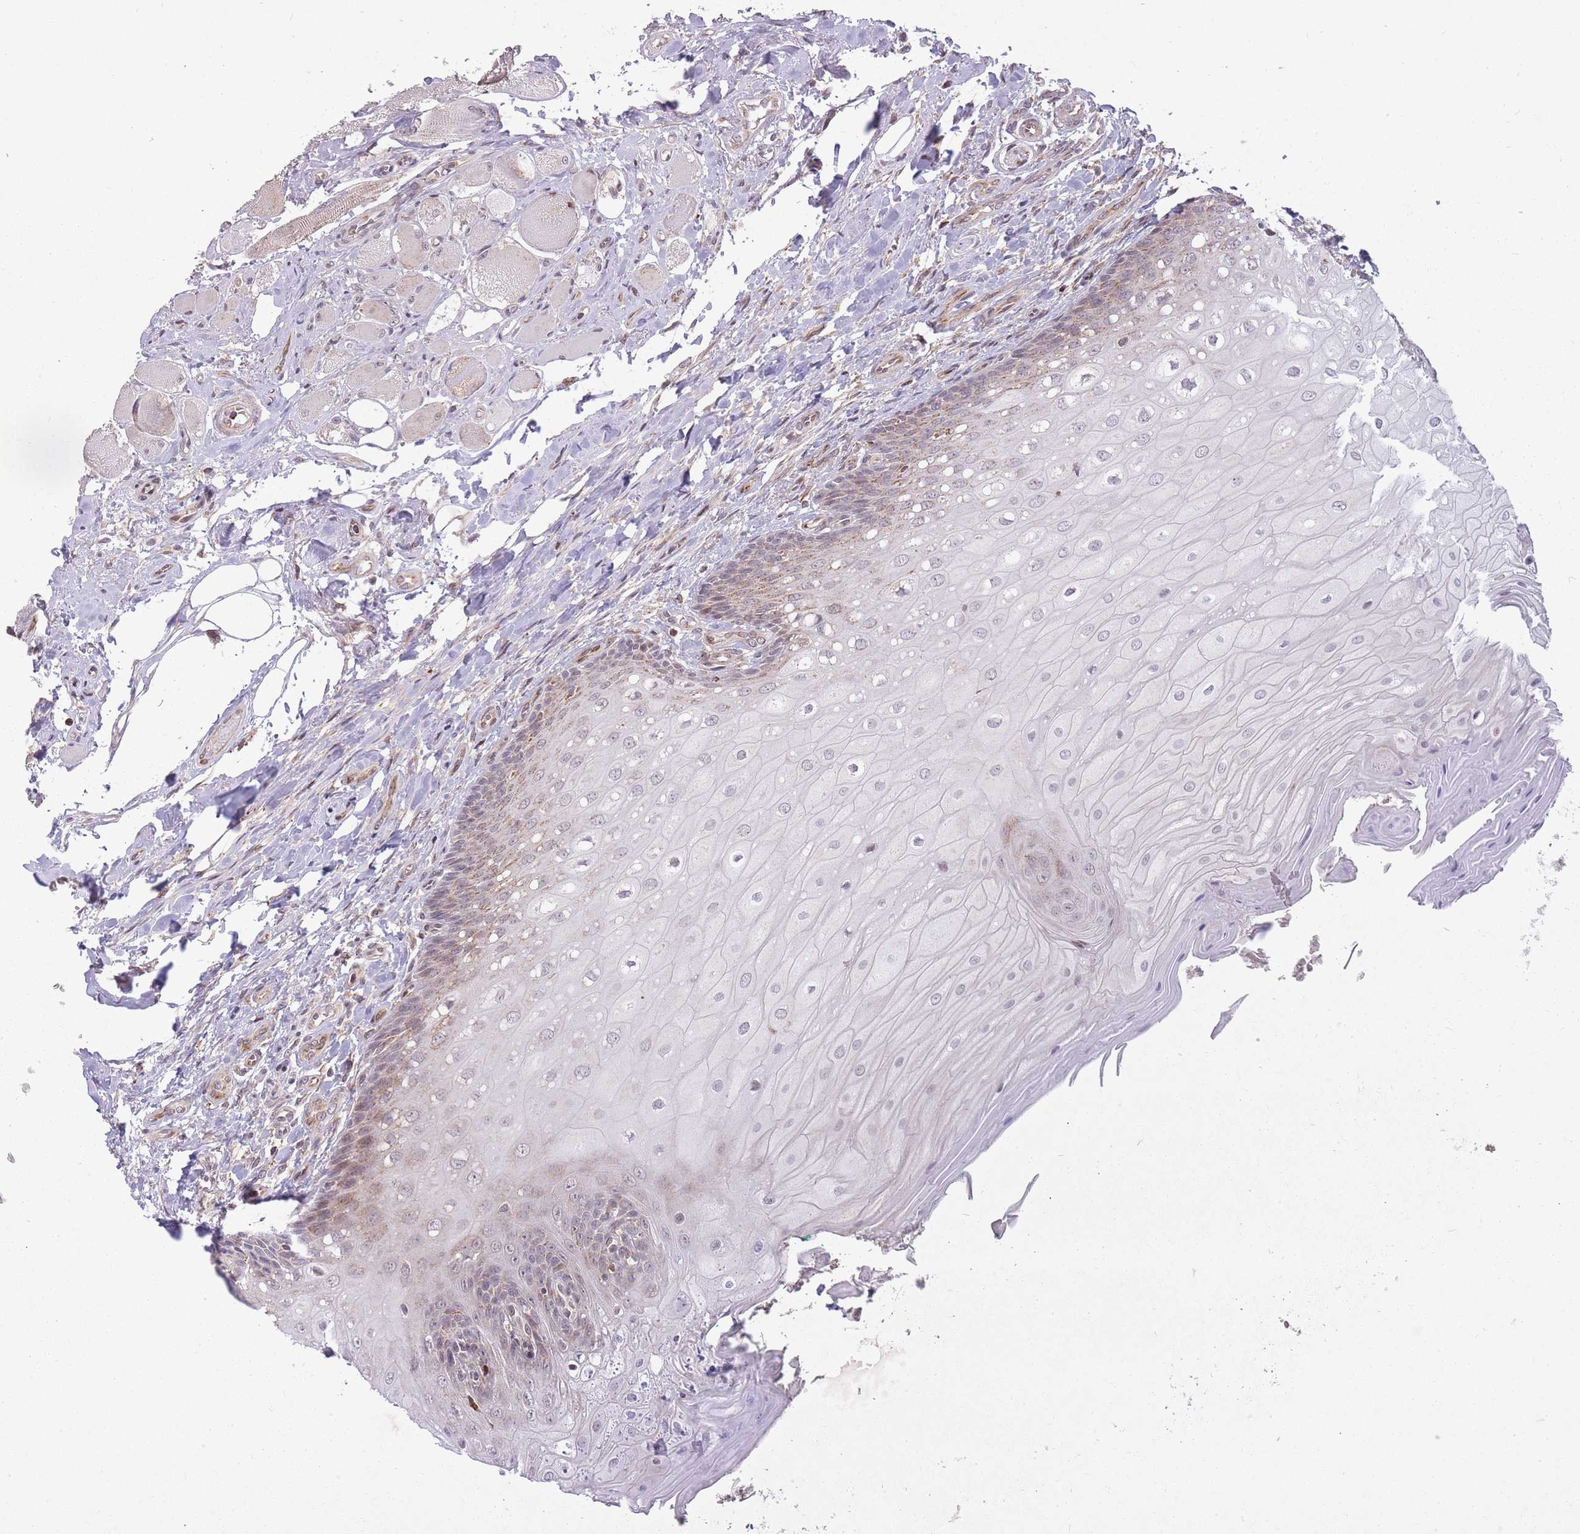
{"staining": {"intensity": "moderate", "quantity": "25%-75%", "location": "nuclear"}, "tissue": "oral mucosa", "cell_type": "Squamous epithelial cells", "image_type": "normal", "snomed": [{"axis": "morphology", "description": "Normal tissue, NOS"}, {"axis": "morphology", "description": "Squamous cell carcinoma, NOS"}, {"axis": "topography", "description": "Oral tissue"}, {"axis": "topography", "description": "Tounge, NOS"}, {"axis": "topography", "description": "Head-Neck"}], "caption": "High-magnification brightfield microscopy of normal oral mucosa stained with DAB (3,3'-diaminobenzidine) (brown) and counterstained with hematoxylin (blue). squamous epithelial cells exhibit moderate nuclear positivity is seen in approximately25%-75% of cells. The staining was performed using DAB (3,3'-diaminobenzidine), with brown indicating positive protein expression. Nuclei are stained blue with hematoxylin.", "gene": "DPYSL4", "patient": {"sex": "male", "age": 79}}